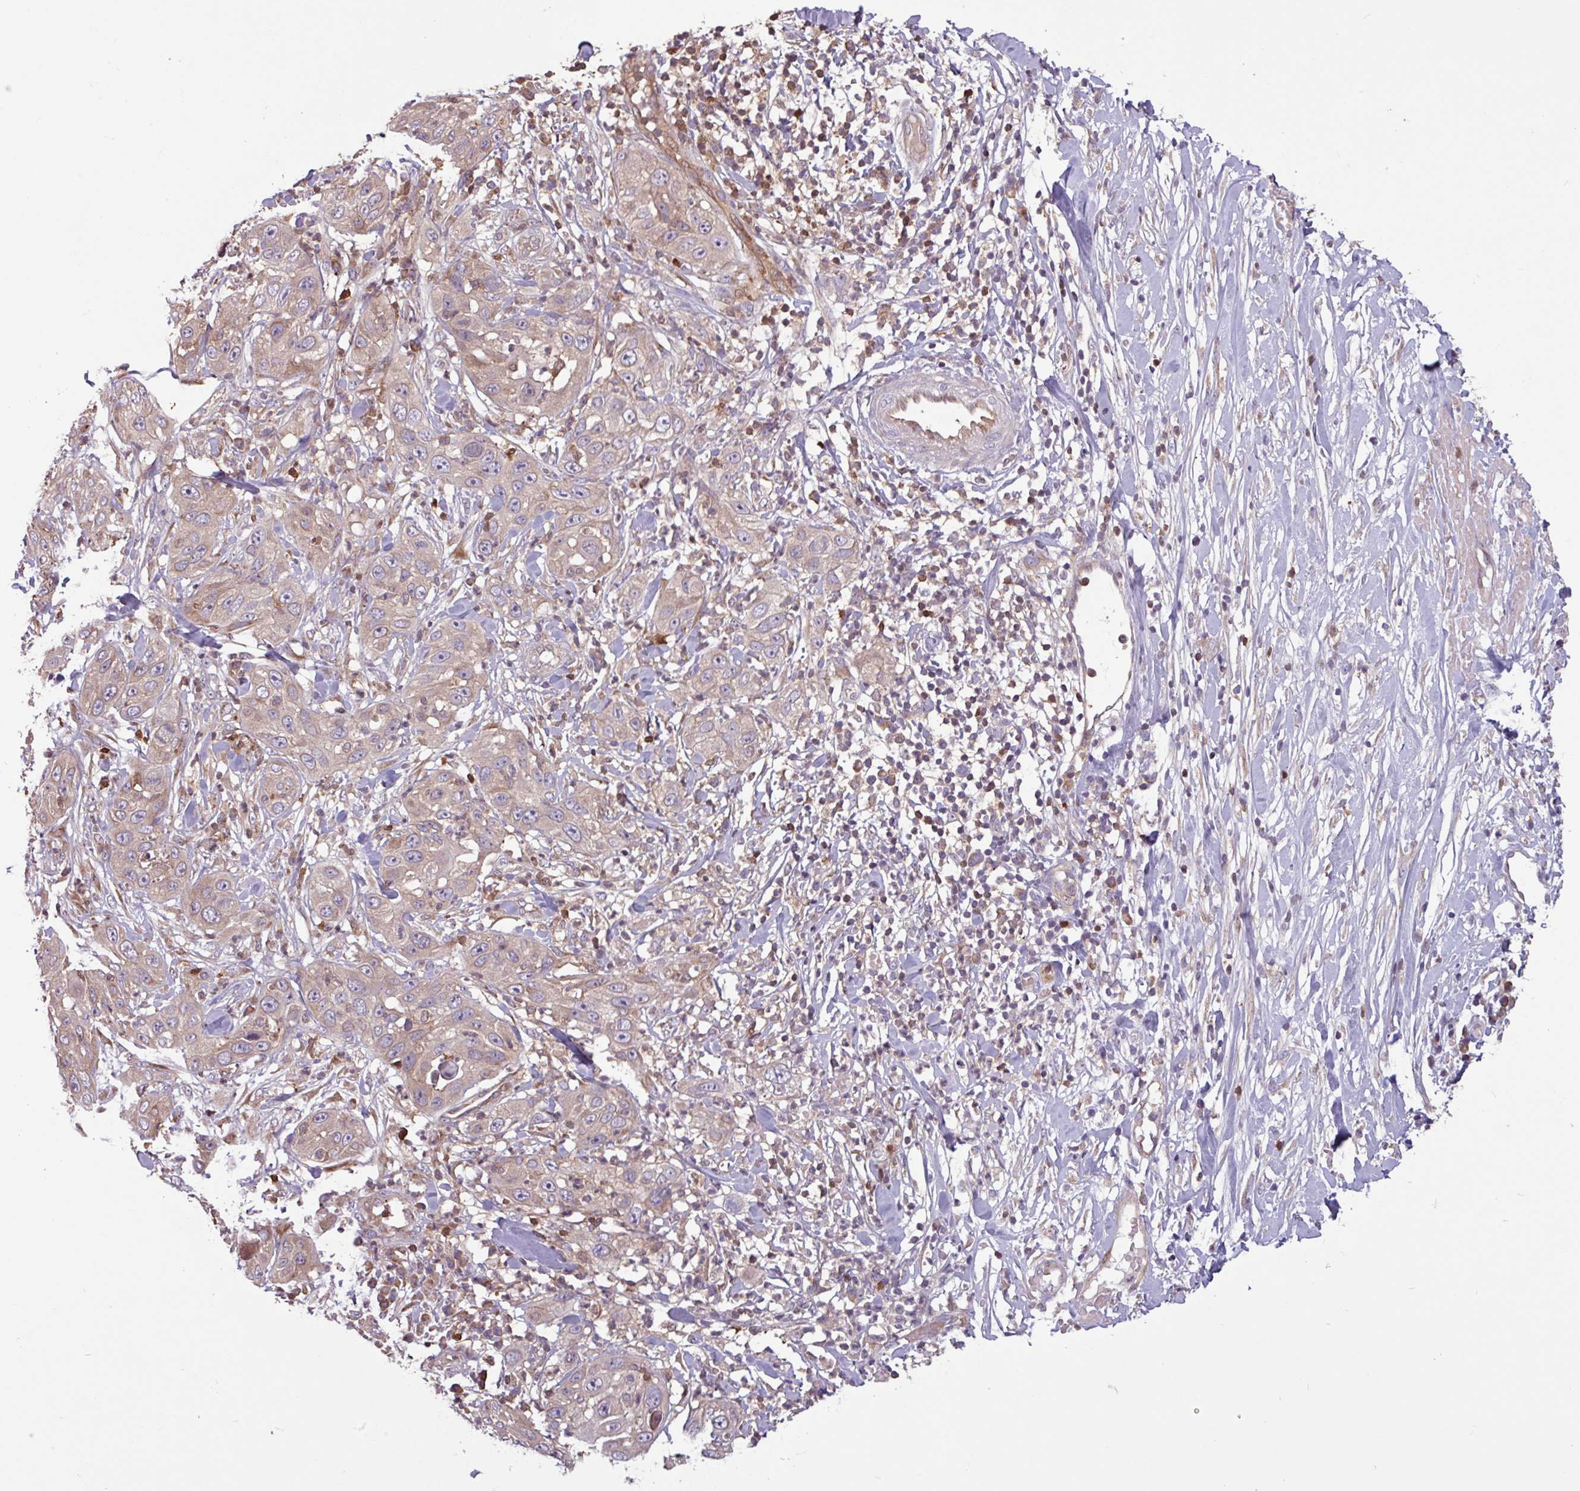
{"staining": {"intensity": "weak", "quantity": "25%-75%", "location": "cytoplasmic/membranous,nuclear"}, "tissue": "skin cancer", "cell_type": "Tumor cells", "image_type": "cancer", "snomed": [{"axis": "morphology", "description": "Squamous cell carcinoma, NOS"}, {"axis": "topography", "description": "Skin"}], "caption": "DAB immunohistochemical staining of squamous cell carcinoma (skin) demonstrates weak cytoplasmic/membranous and nuclear protein positivity in about 25%-75% of tumor cells. The staining is performed using DAB (3,3'-diaminobenzidine) brown chromogen to label protein expression. The nuclei are counter-stained blue using hematoxylin.", "gene": "SEC61G", "patient": {"sex": "female", "age": 44}}